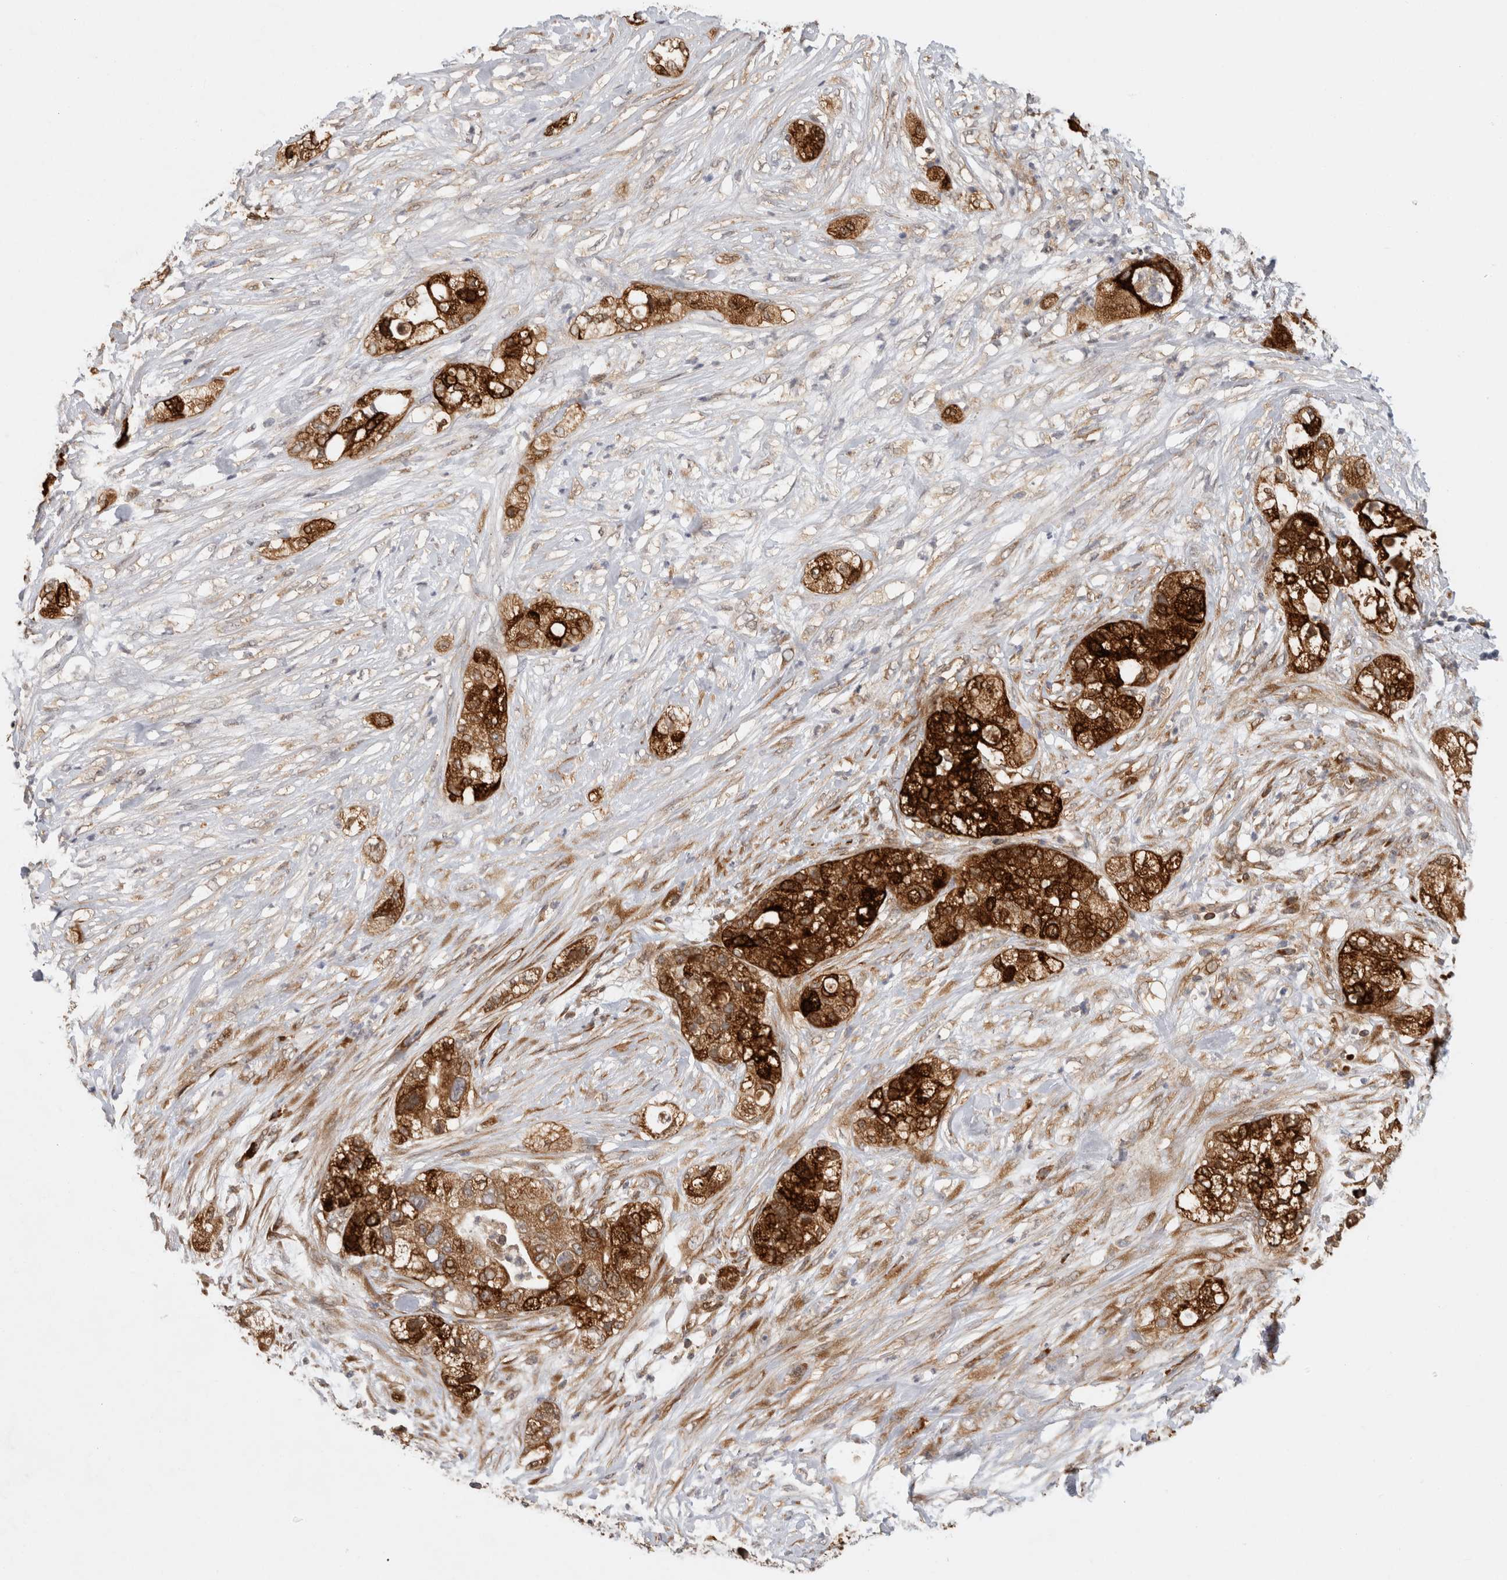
{"staining": {"intensity": "strong", "quantity": ">75%", "location": "cytoplasmic/membranous"}, "tissue": "pancreatic cancer", "cell_type": "Tumor cells", "image_type": "cancer", "snomed": [{"axis": "morphology", "description": "Adenocarcinoma, NOS"}, {"axis": "topography", "description": "Pancreas"}], "caption": "A high-resolution photomicrograph shows immunohistochemistry (IHC) staining of adenocarcinoma (pancreatic), which displays strong cytoplasmic/membranous staining in approximately >75% of tumor cells.", "gene": "APOL2", "patient": {"sex": "female", "age": 78}}